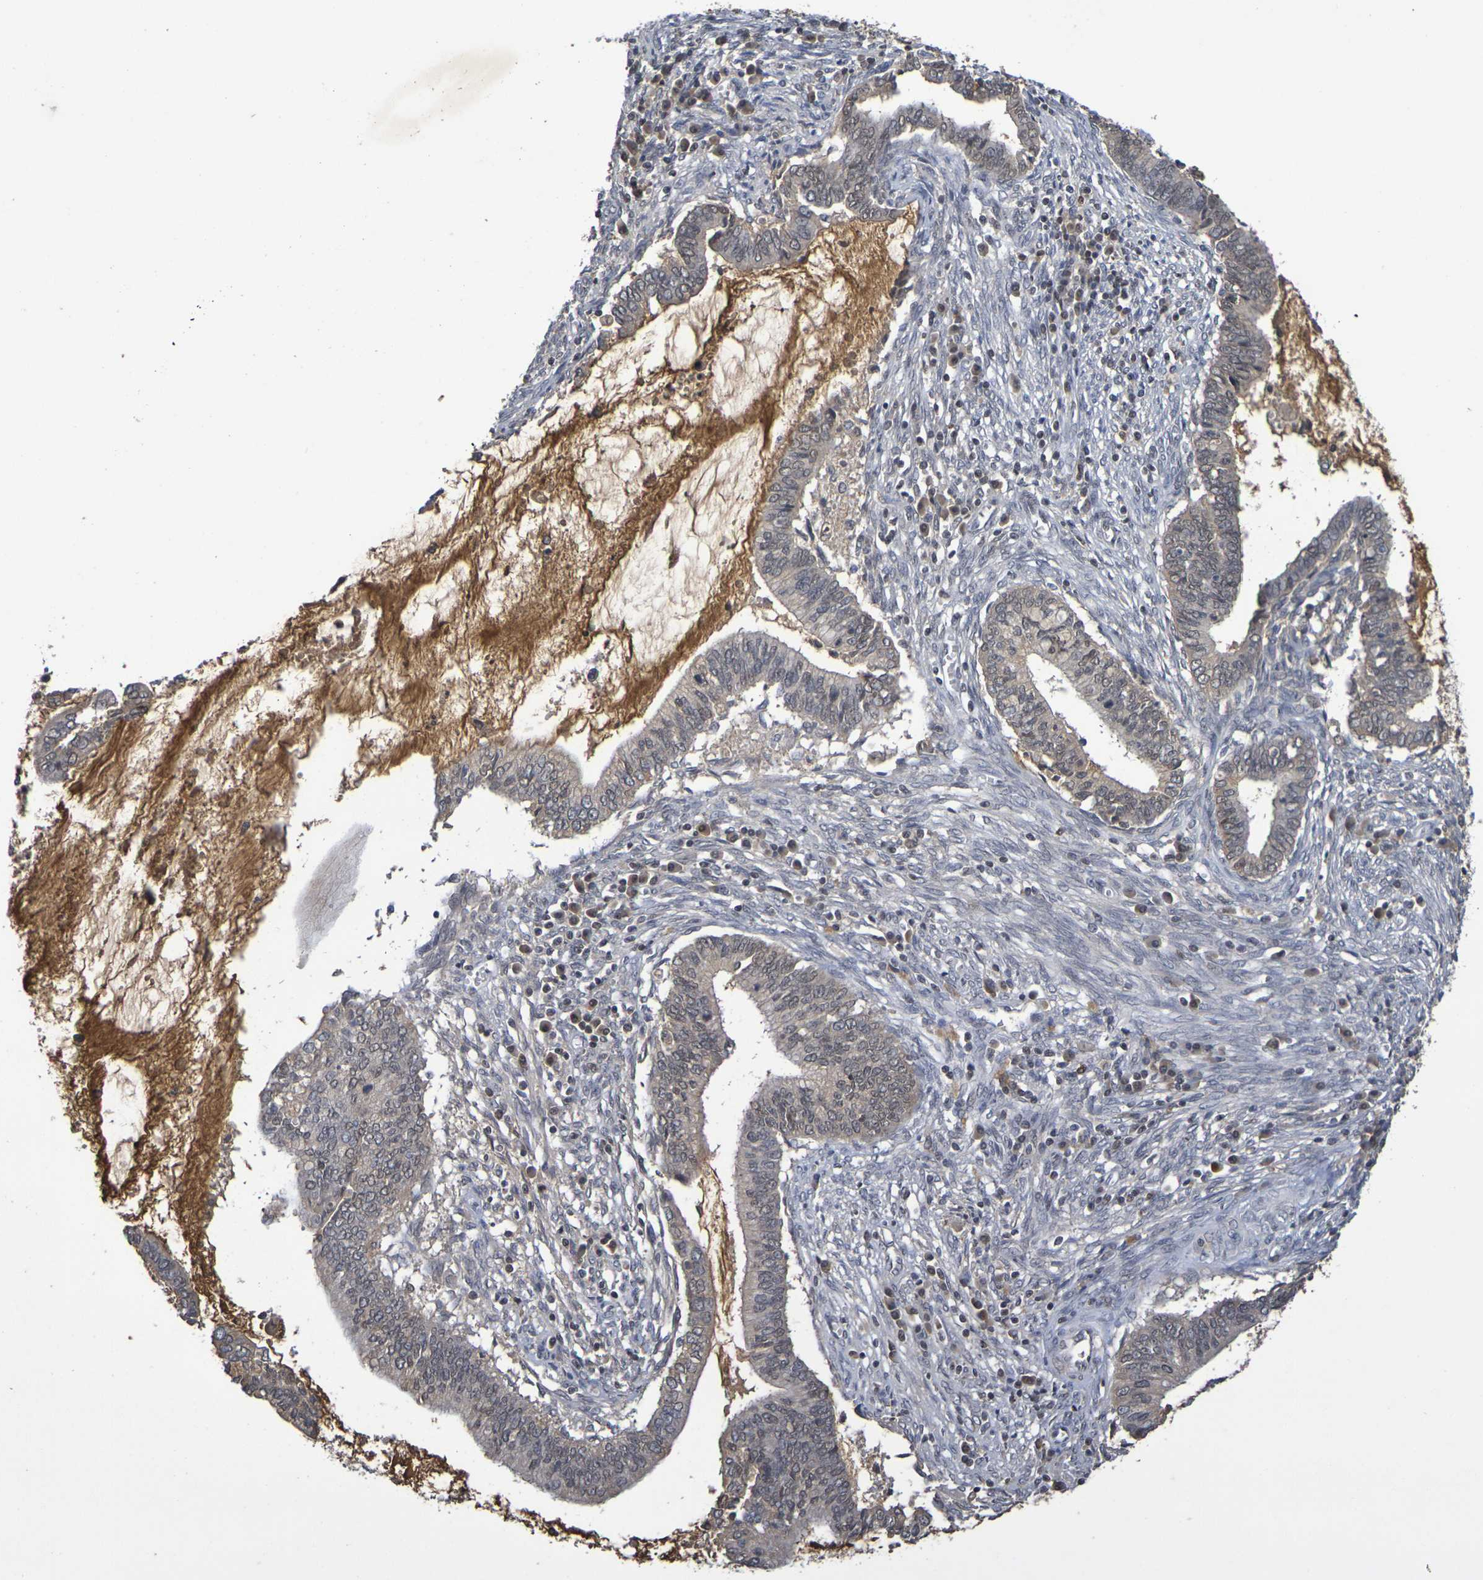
{"staining": {"intensity": "weak", "quantity": ">75%", "location": "cytoplasmic/membranous,nuclear"}, "tissue": "cervical cancer", "cell_type": "Tumor cells", "image_type": "cancer", "snomed": [{"axis": "morphology", "description": "Adenocarcinoma, NOS"}, {"axis": "topography", "description": "Cervix"}], "caption": "DAB immunohistochemical staining of cervical cancer (adenocarcinoma) shows weak cytoplasmic/membranous and nuclear protein positivity in about >75% of tumor cells. The protein is shown in brown color, while the nuclei are stained blue.", "gene": "TERF2", "patient": {"sex": "female", "age": 44}}